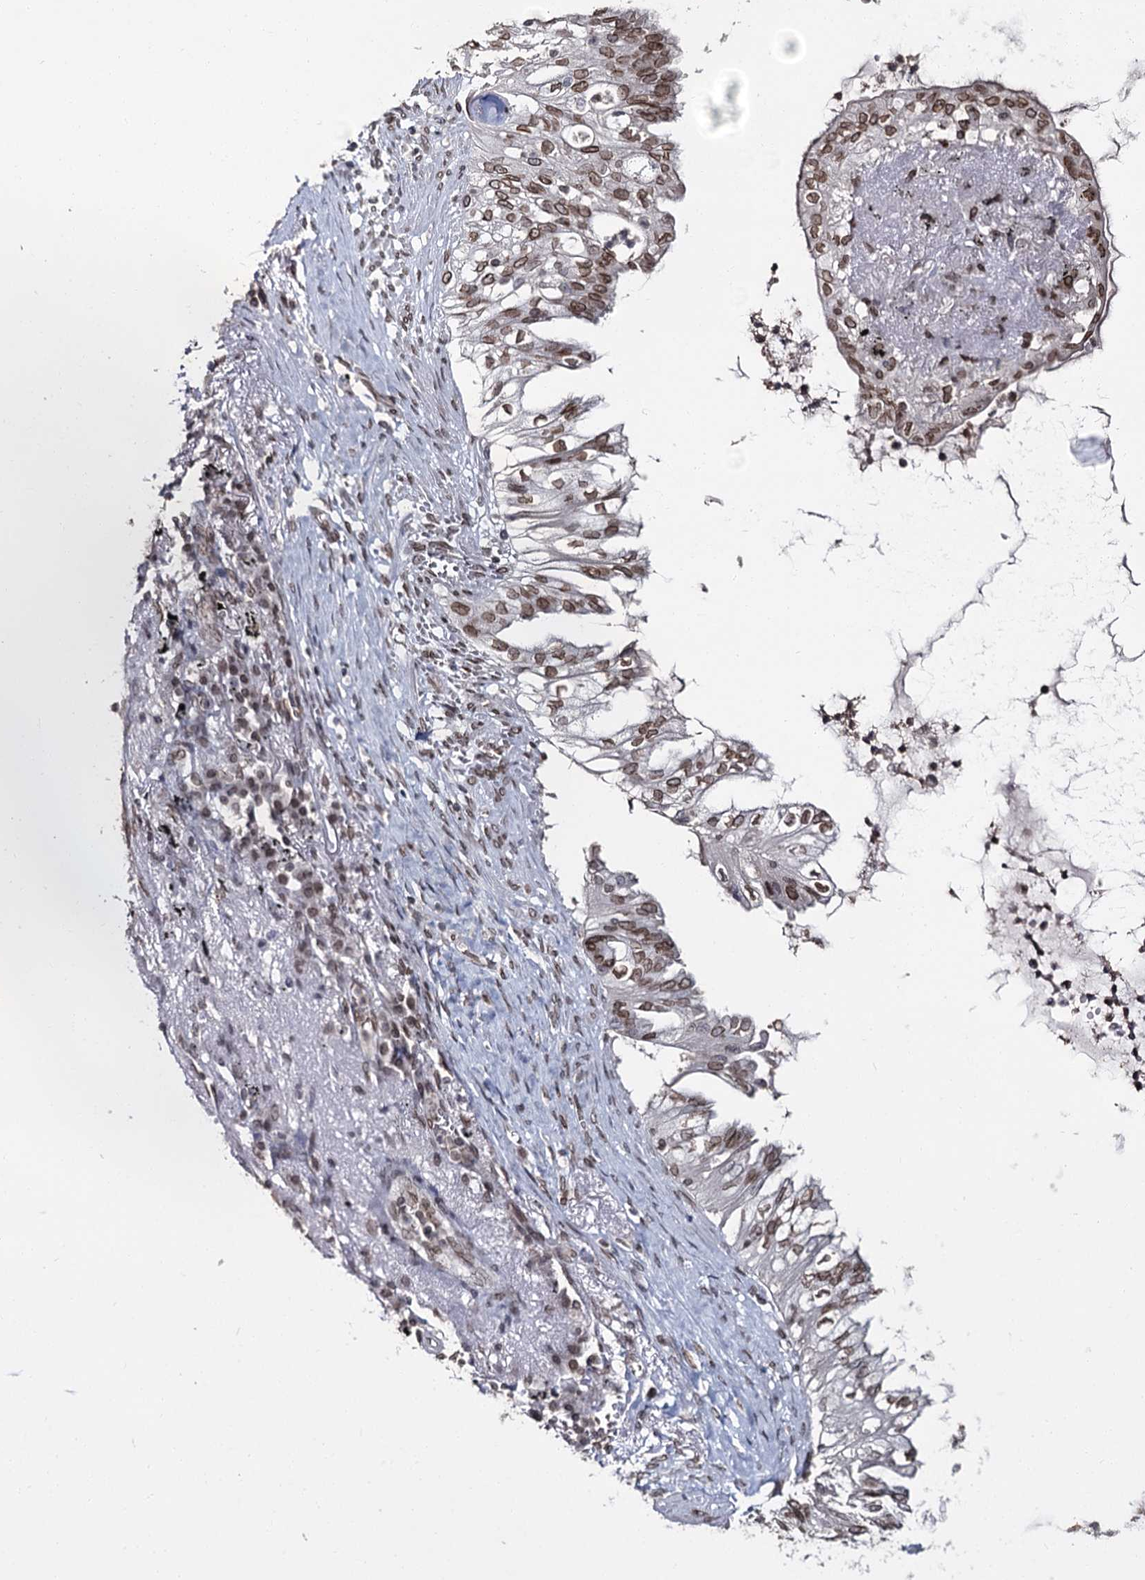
{"staining": {"intensity": "moderate", "quantity": ">75%", "location": "cytoplasmic/membranous,nuclear"}, "tissue": "lung cancer", "cell_type": "Tumor cells", "image_type": "cancer", "snomed": [{"axis": "morphology", "description": "Adenocarcinoma, NOS"}, {"axis": "topography", "description": "Lung"}], "caption": "Lung cancer (adenocarcinoma) stained for a protein (brown) exhibits moderate cytoplasmic/membranous and nuclear positive expression in approximately >75% of tumor cells.", "gene": "KIAA0930", "patient": {"sex": "female", "age": 70}}